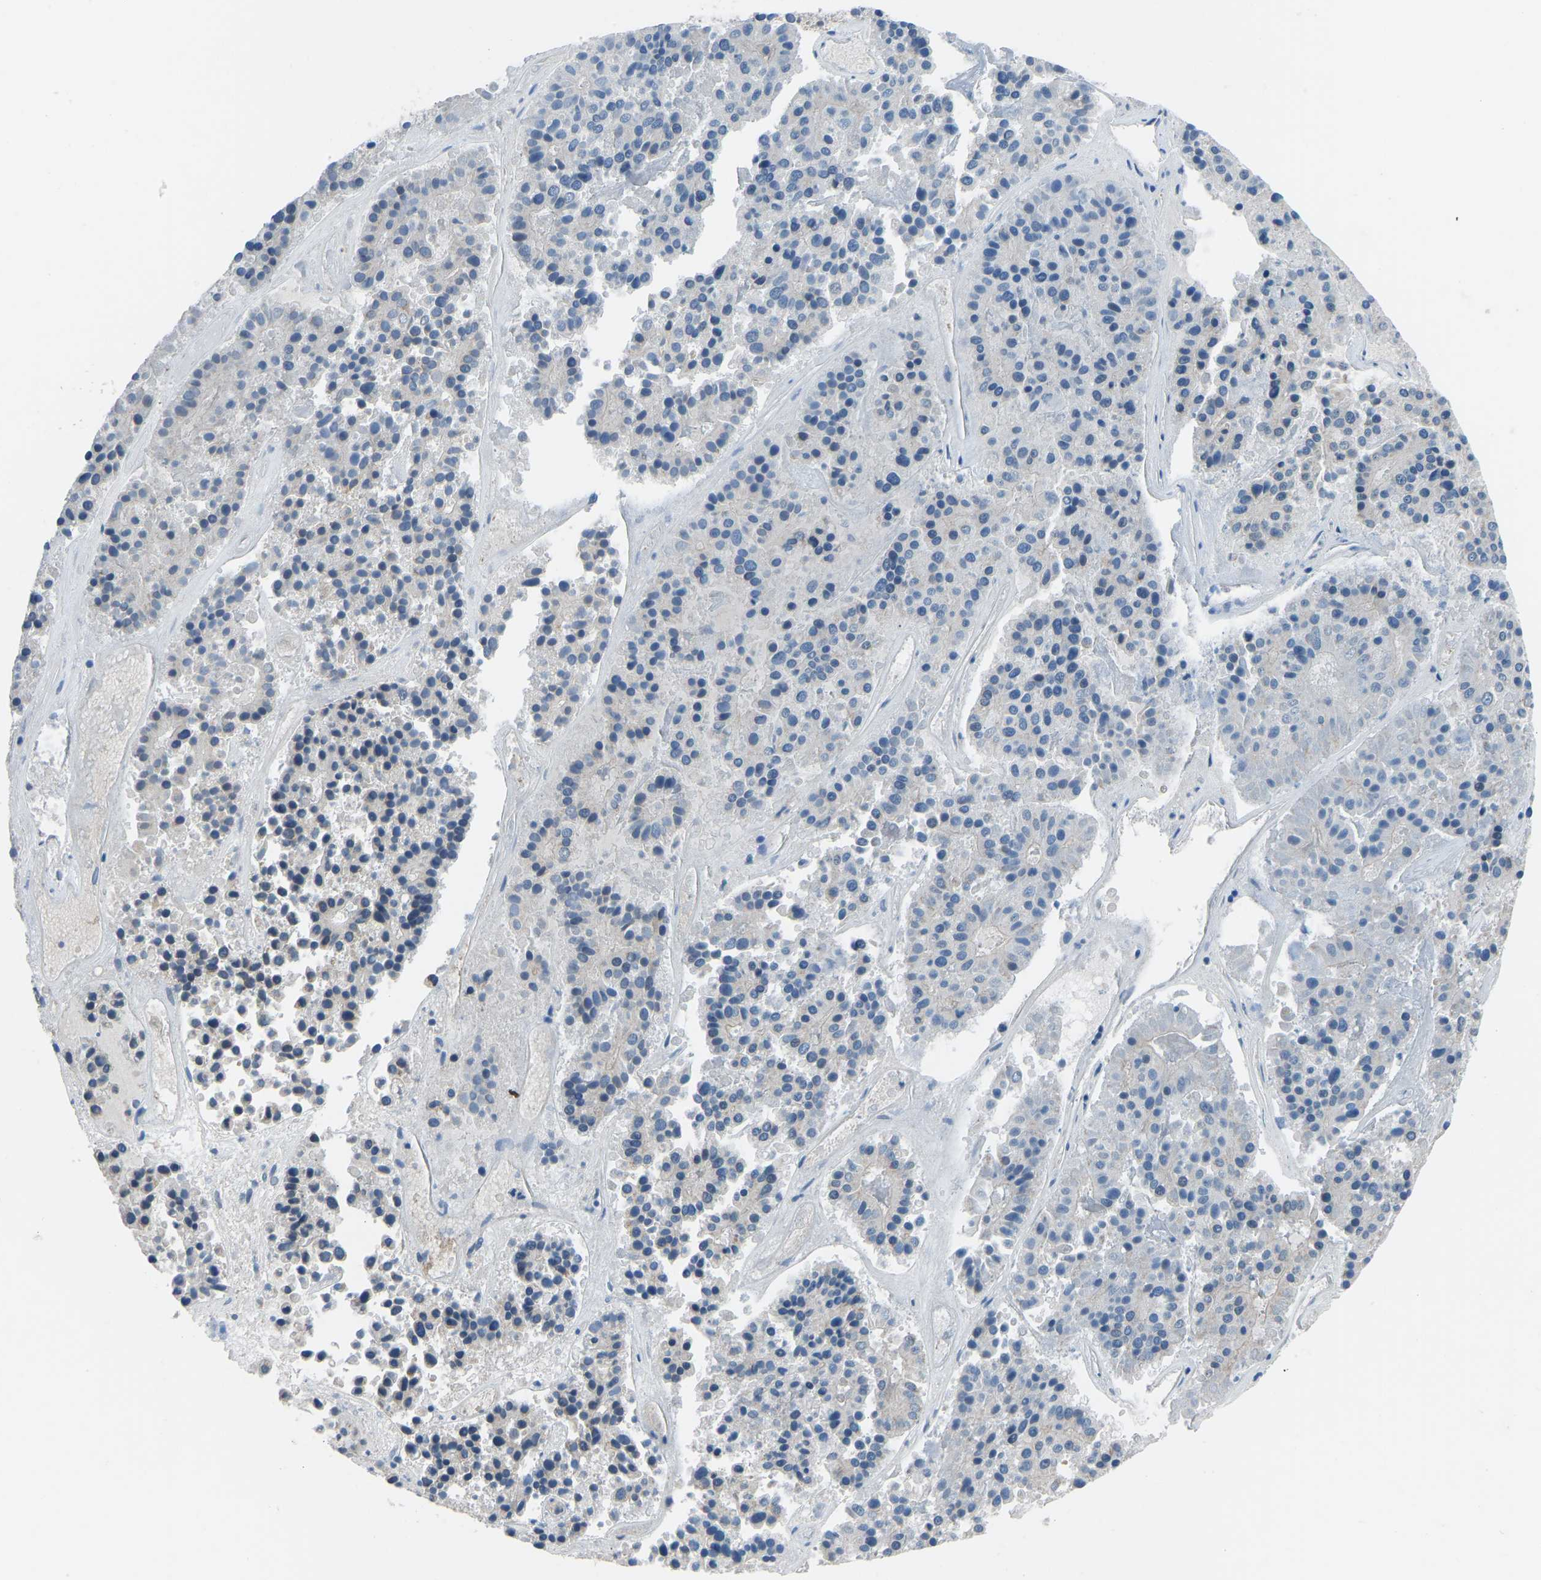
{"staining": {"intensity": "negative", "quantity": "none", "location": "none"}, "tissue": "pancreatic cancer", "cell_type": "Tumor cells", "image_type": "cancer", "snomed": [{"axis": "morphology", "description": "Adenocarcinoma, NOS"}, {"axis": "topography", "description": "Pancreas"}], "caption": "This is an IHC image of pancreatic adenocarcinoma. There is no expression in tumor cells.", "gene": "CDK2AP1", "patient": {"sex": "male", "age": 50}}